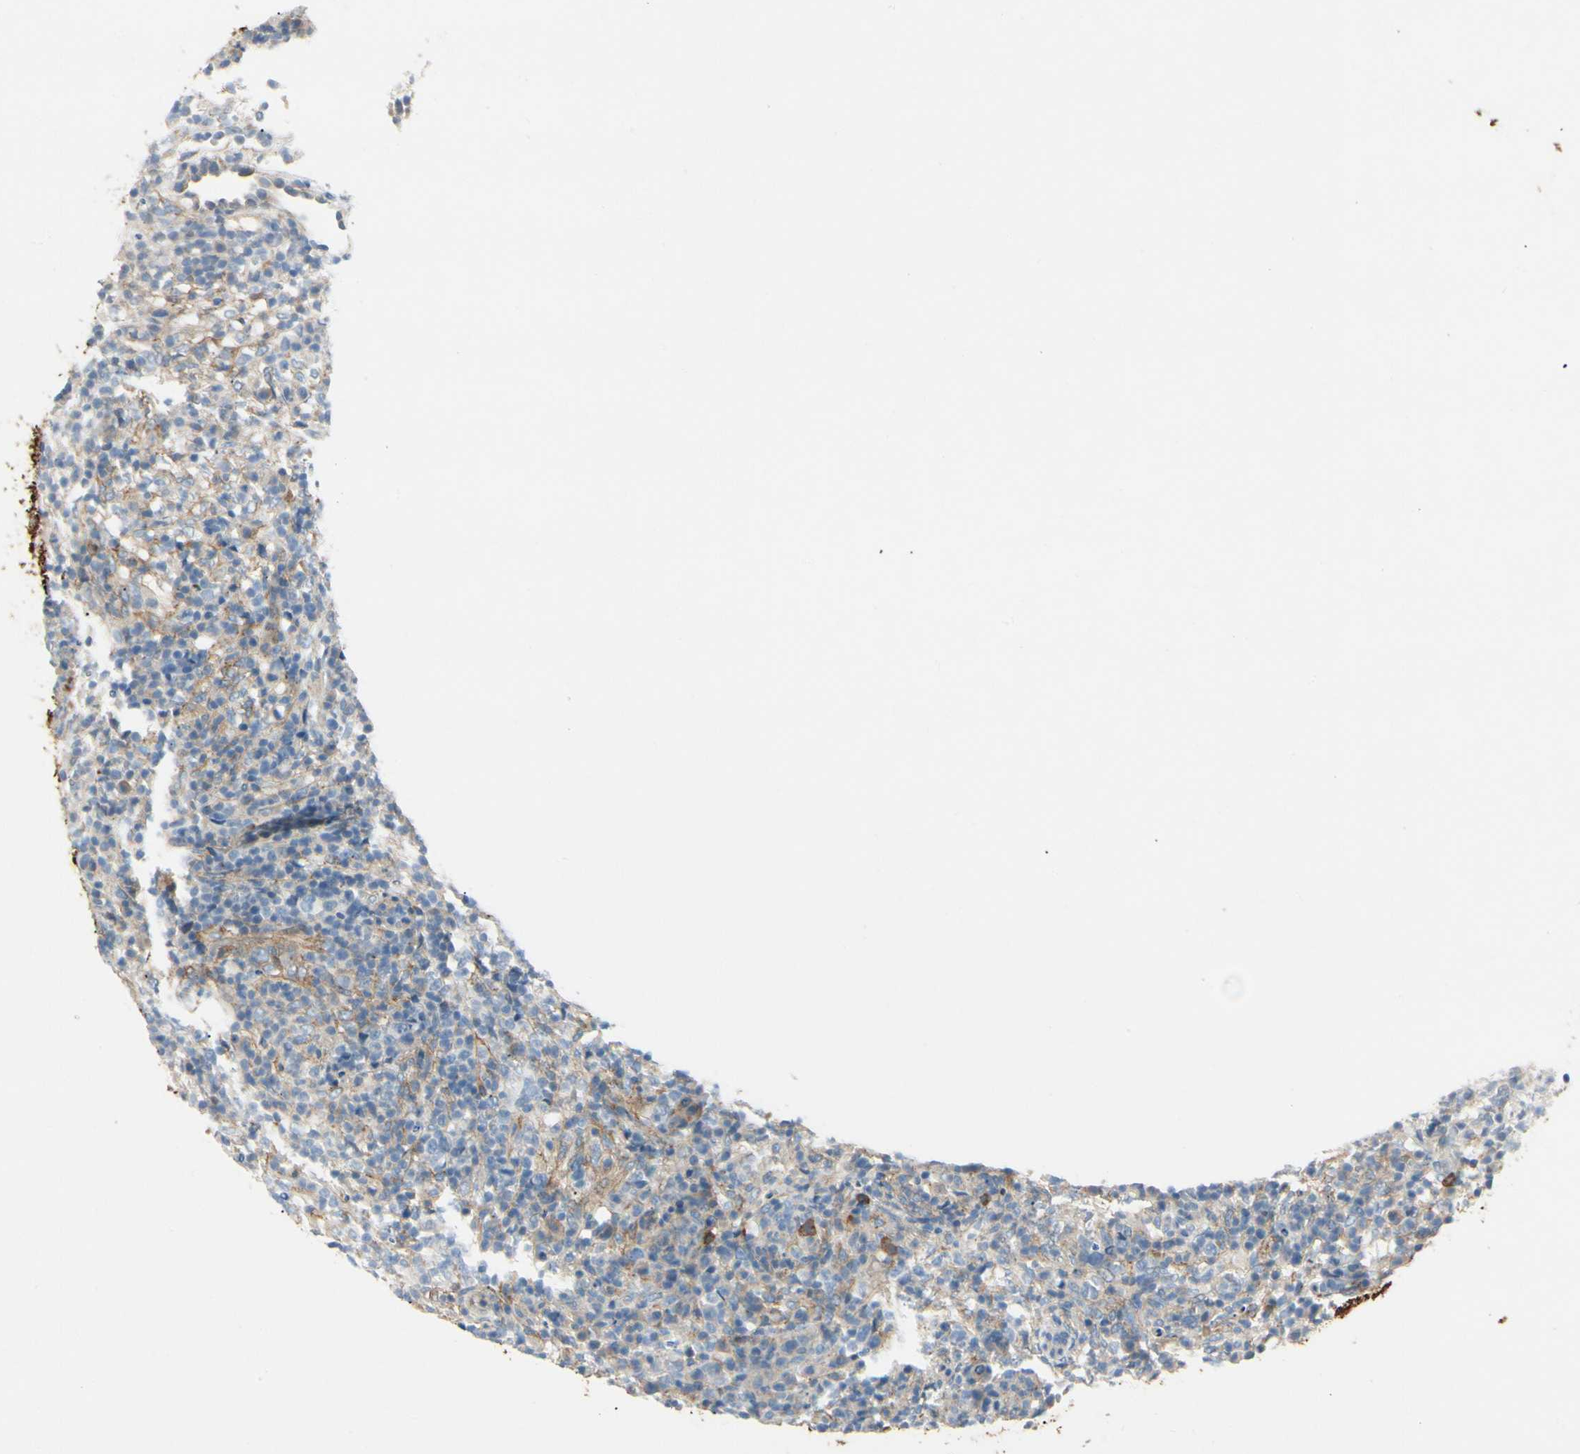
{"staining": {"intensity": "moderate", "quantity": "25%-75%", "location": "cytoplasmic/membranous"}, "tissue": "lymphoma", "cell_type": "Tumor cells", "image_type": "cancer", "snomed": [{"axis": "morphology", "description": "Malignant lymphoma, non-Hodgkin's type, High grade"}, {"axis": "topography", "description": "Lymph node"}], "caption": "Human lymphoma stained with a brown dye reveals moderate cytoplasmic/membranous positive expression in approximately 25%-75% of tumor cells.", "gene": "AMPH", "patient": {"sex": "female", "age": 76}}